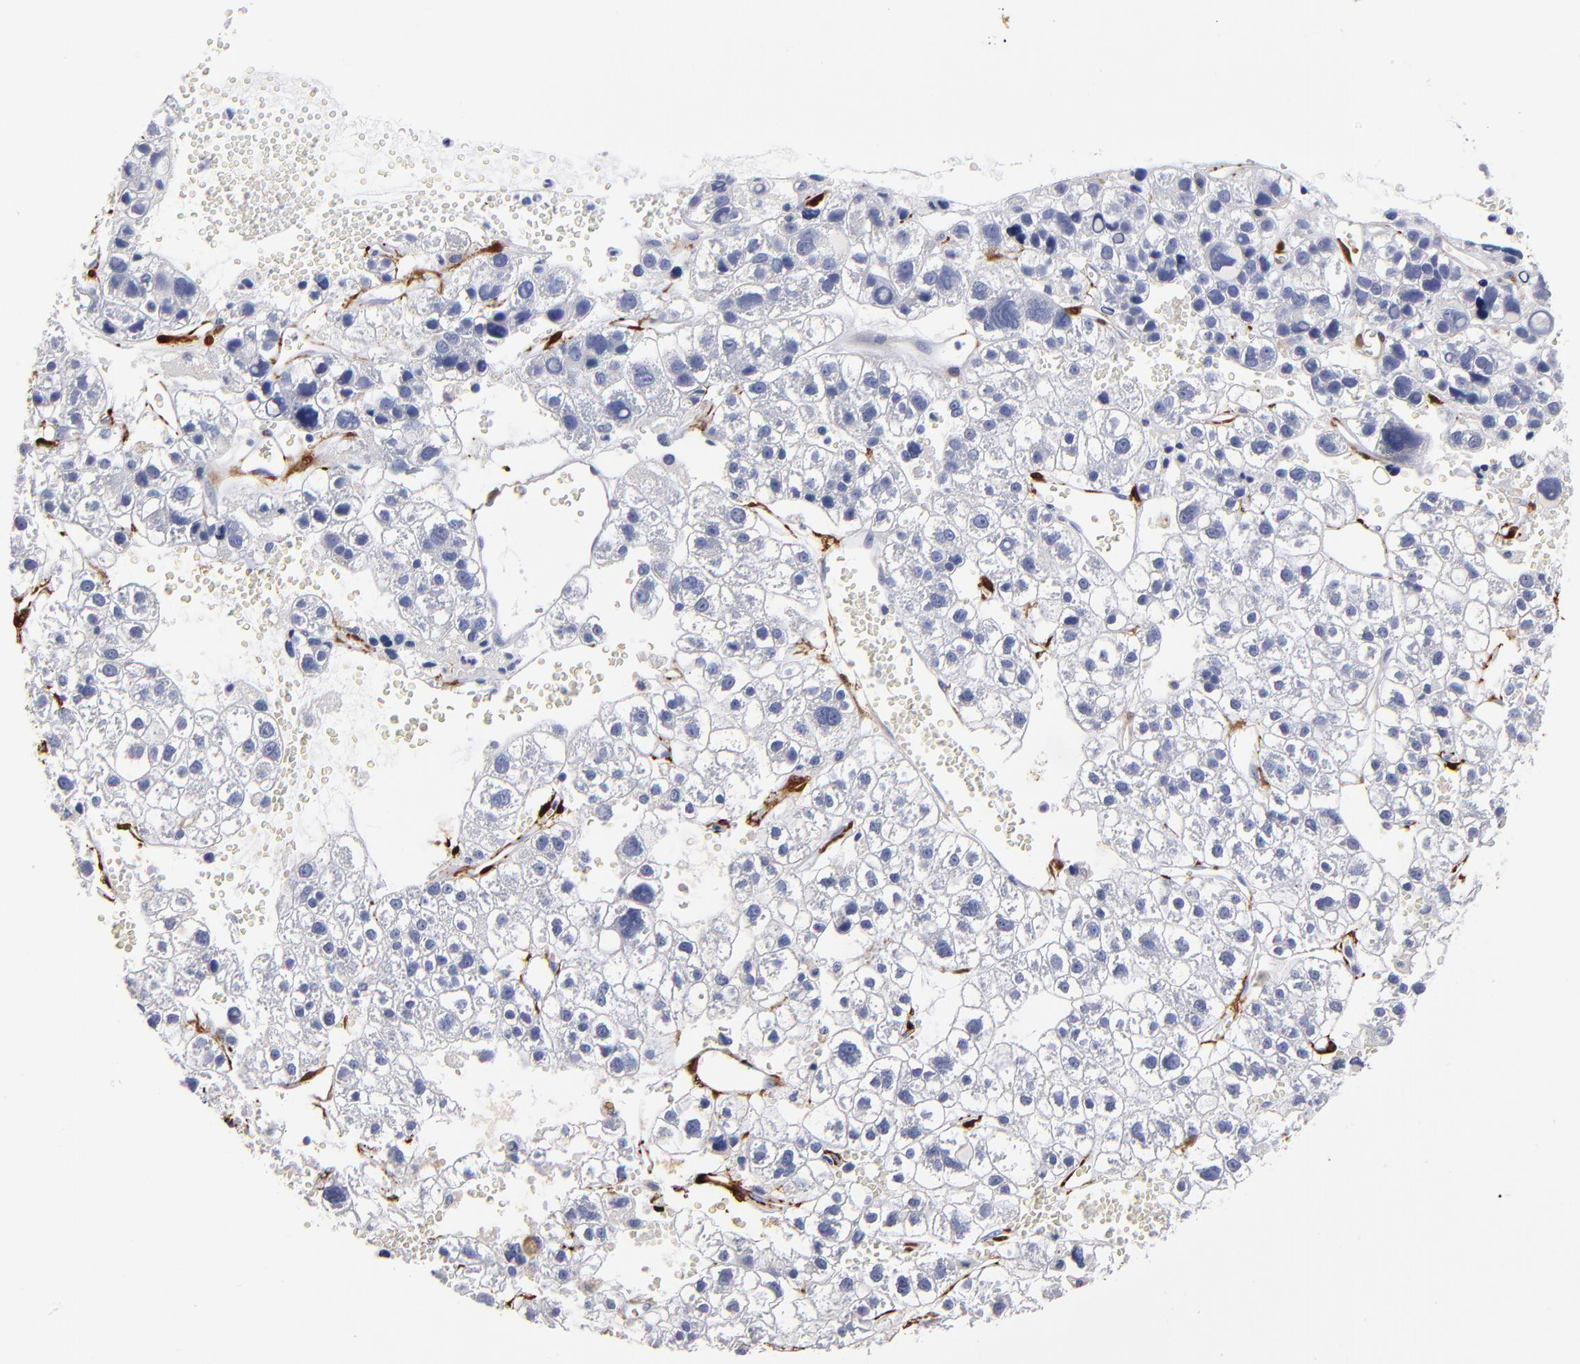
{"staining": {"intensity": "negative", "quantity": "none", "location": "none"}, "tissue": "liver cancer", "cell_type": "Tumor cells", "image_type": "cancer", "snomed": [{"axis": "morphology", "description": "Carcinoma, Hepatocellular, NOS"}, {"axis": "topography", "description": "Liver"}], "caption": "Liver cancer (hepatocellular carcinoma) was stained to show a protein in brown. There is no significant expression in tumor cells.", "gene": "FABP4", "patient": {"sex": "female", "age": 85}}